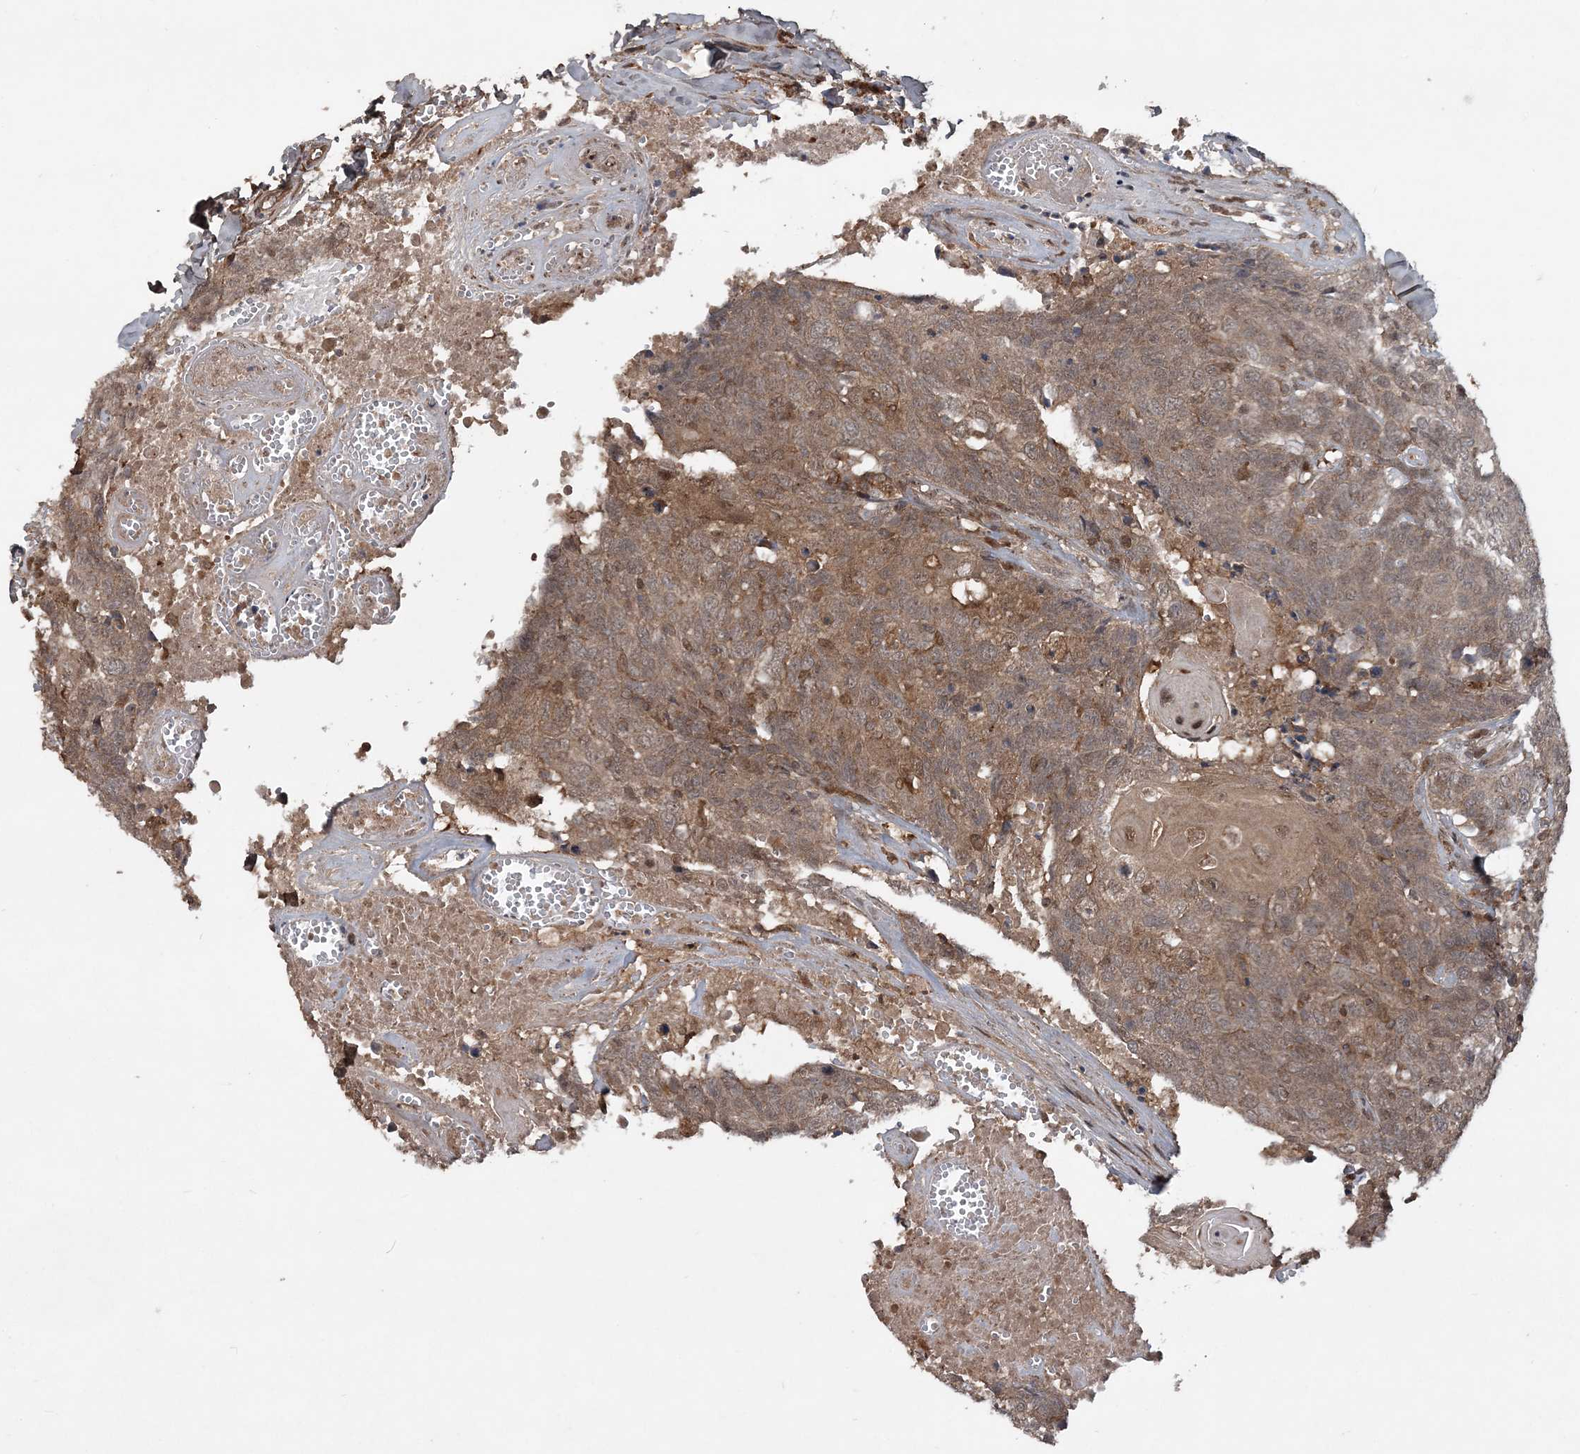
{"staining": {"intensity": "moderate", "quantity": ">75%", "location": "cytoplasmic/membranous,nuclear"}, "tissue": "head and neck cancer", "cell_type": "Tumor cells", "image_type": "cancer", "snomed": [{"axis": "morphology", "description": "Squamous cell carcinoma, NOS"}, {"axis": "topography", "description": "Head-Neck"}], "caption": "High-magnification brightfield microscopy of head and neck cancer stained with DAB (3,3'-diaminobenzidine) (brown) and counterstained with hematoxylin (blue). tumor cells exhibit moderate cytoplasmic/membranous and nuclear positivity is seen in about>75% of cells. Nuclei are stained in blue.", "gene": "LACC1", "patient": {"sex": "male", "age": 66}}